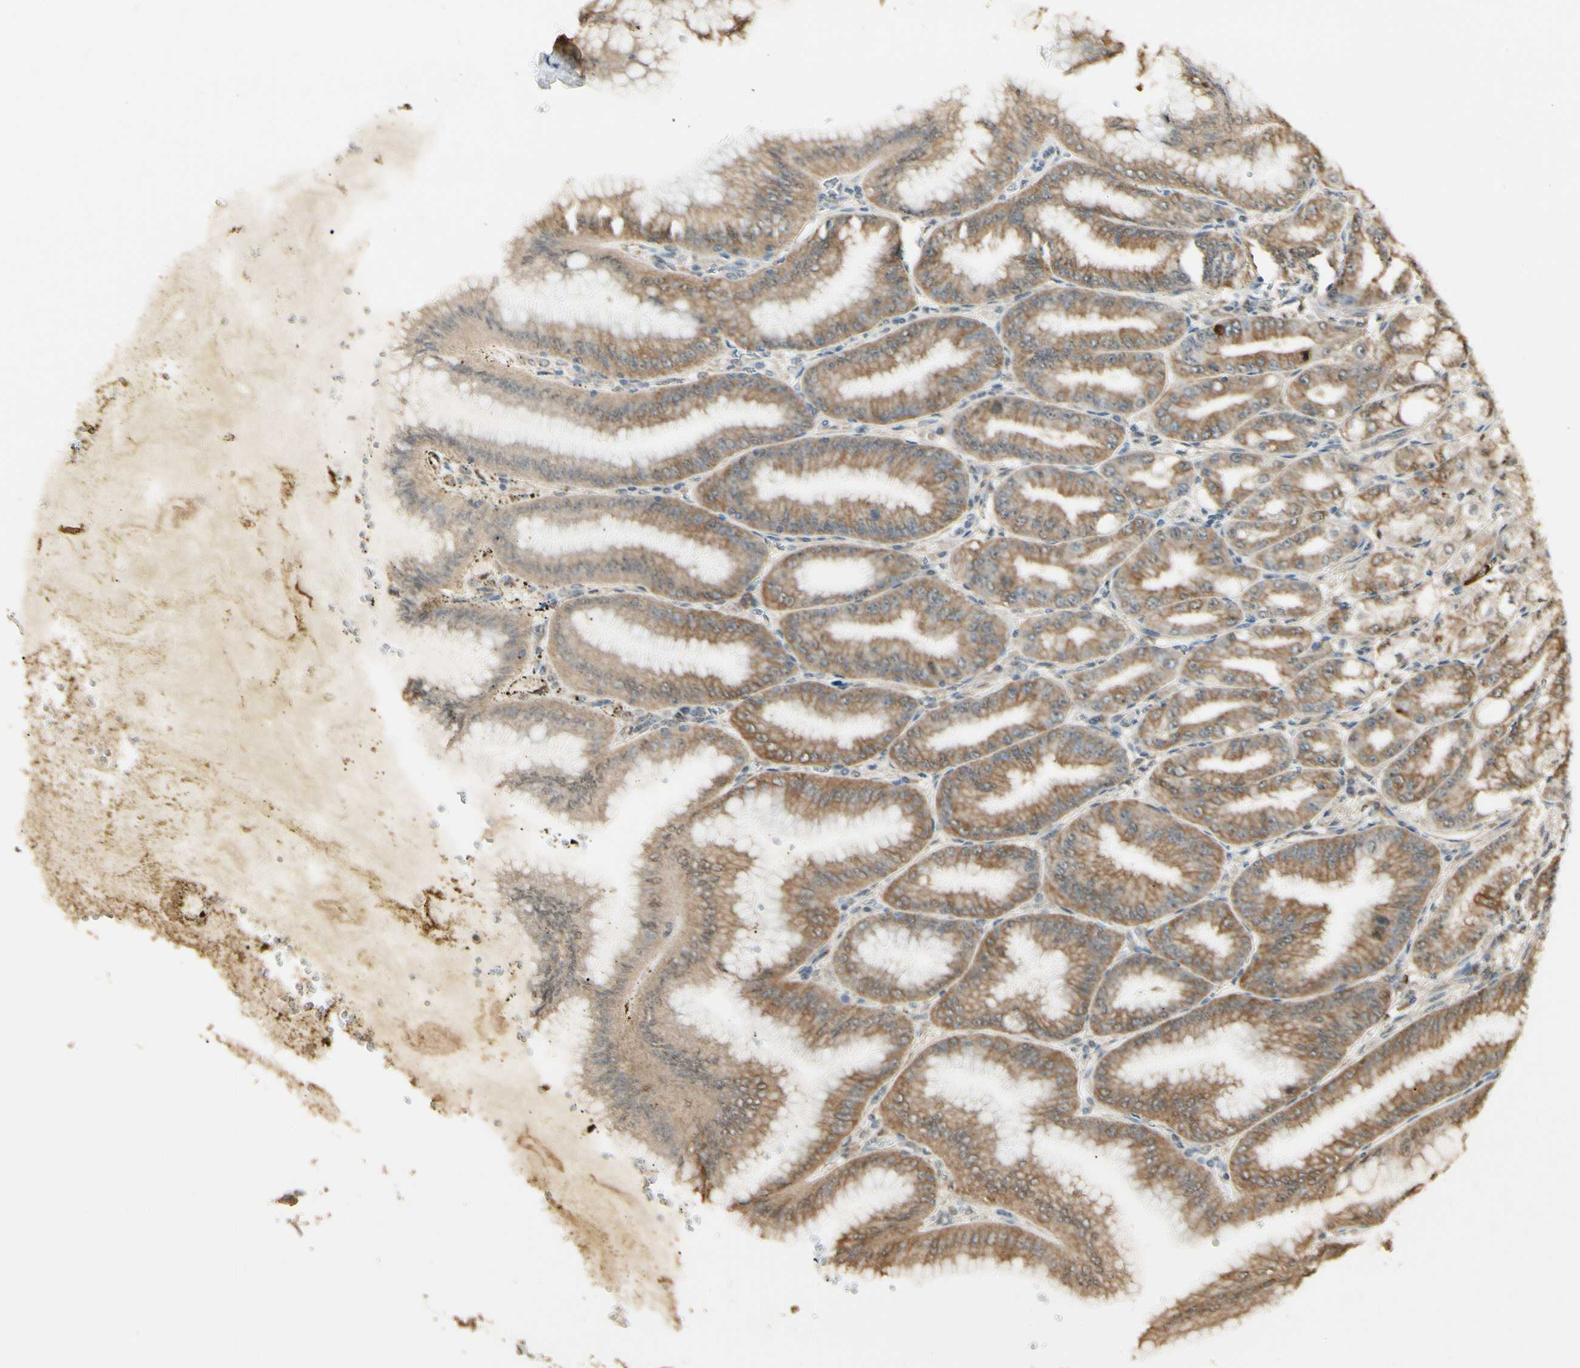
{"staining": {"intensity": "moderate", "quantity": ">75%", "location": "cytoplasmic/membranous"}, "tissue": "stomach", "cell_type": "Glandular cells", "image_type": "normal", "snomed": [{"axis": "morphology", "description": "Normal tissue, NOS"}, {"axis": "topography", "description": "Stomach, lower"}], "caption": "IHC micrograph of benign stomach: stomach stained using immunohistochemistry (IHC) displays medium levels of moderate protein expression localized specifically in the cytoplasmic/membranous of glandular cells, appearing as a cytoplasmic/membranous brown color.", "gene": "SGCA", "patient": {"sex": "male", "age": 71}}